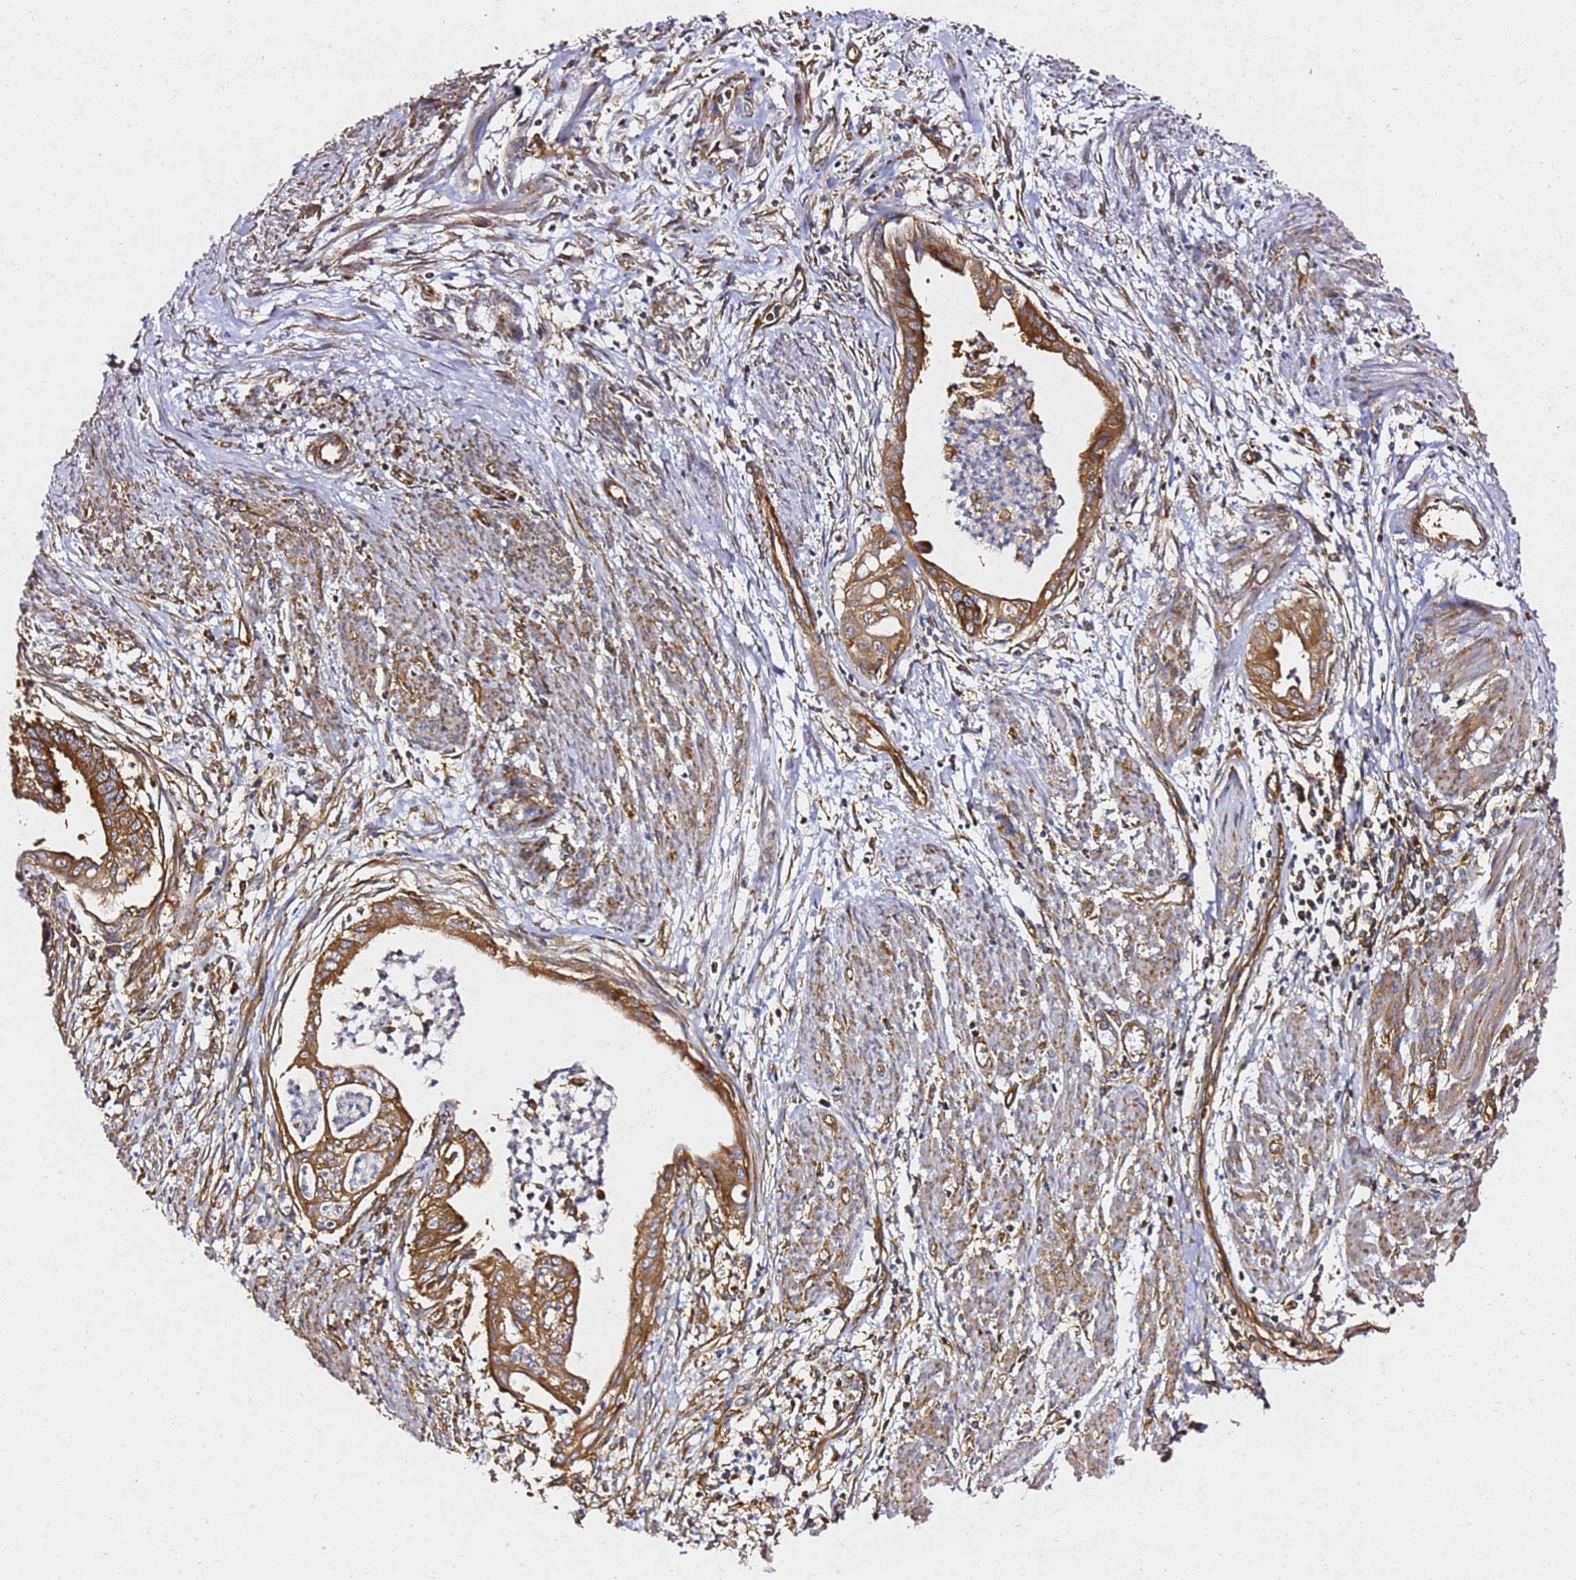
{"staining": {"intensity": "strong", "quantity": ">75%", "location": "cytoplasmic/membranous"}, "tissue": "endometrial cancer", "cell_type": "Tumor cells", "image_type": "cancer", "snomed": [{"axis": "morphology", "description": "Adenocarcinoma, NOS"}, {"axis": "topography", "description": "Endometrium"}], "caption": "High-magnification brightfield microscopy of endometrial cancer (adenocarcinoma) stained with DAB (3,3'-diaminobenzidine) (brown) and counterstained with hematoxylin (blue). tumor cells exhibit strong cytoplasmic/membranous staining is seen in approximately>75% of cells.", "gene": "TPST1", "patient": {"sex": "female", "age": 73}}